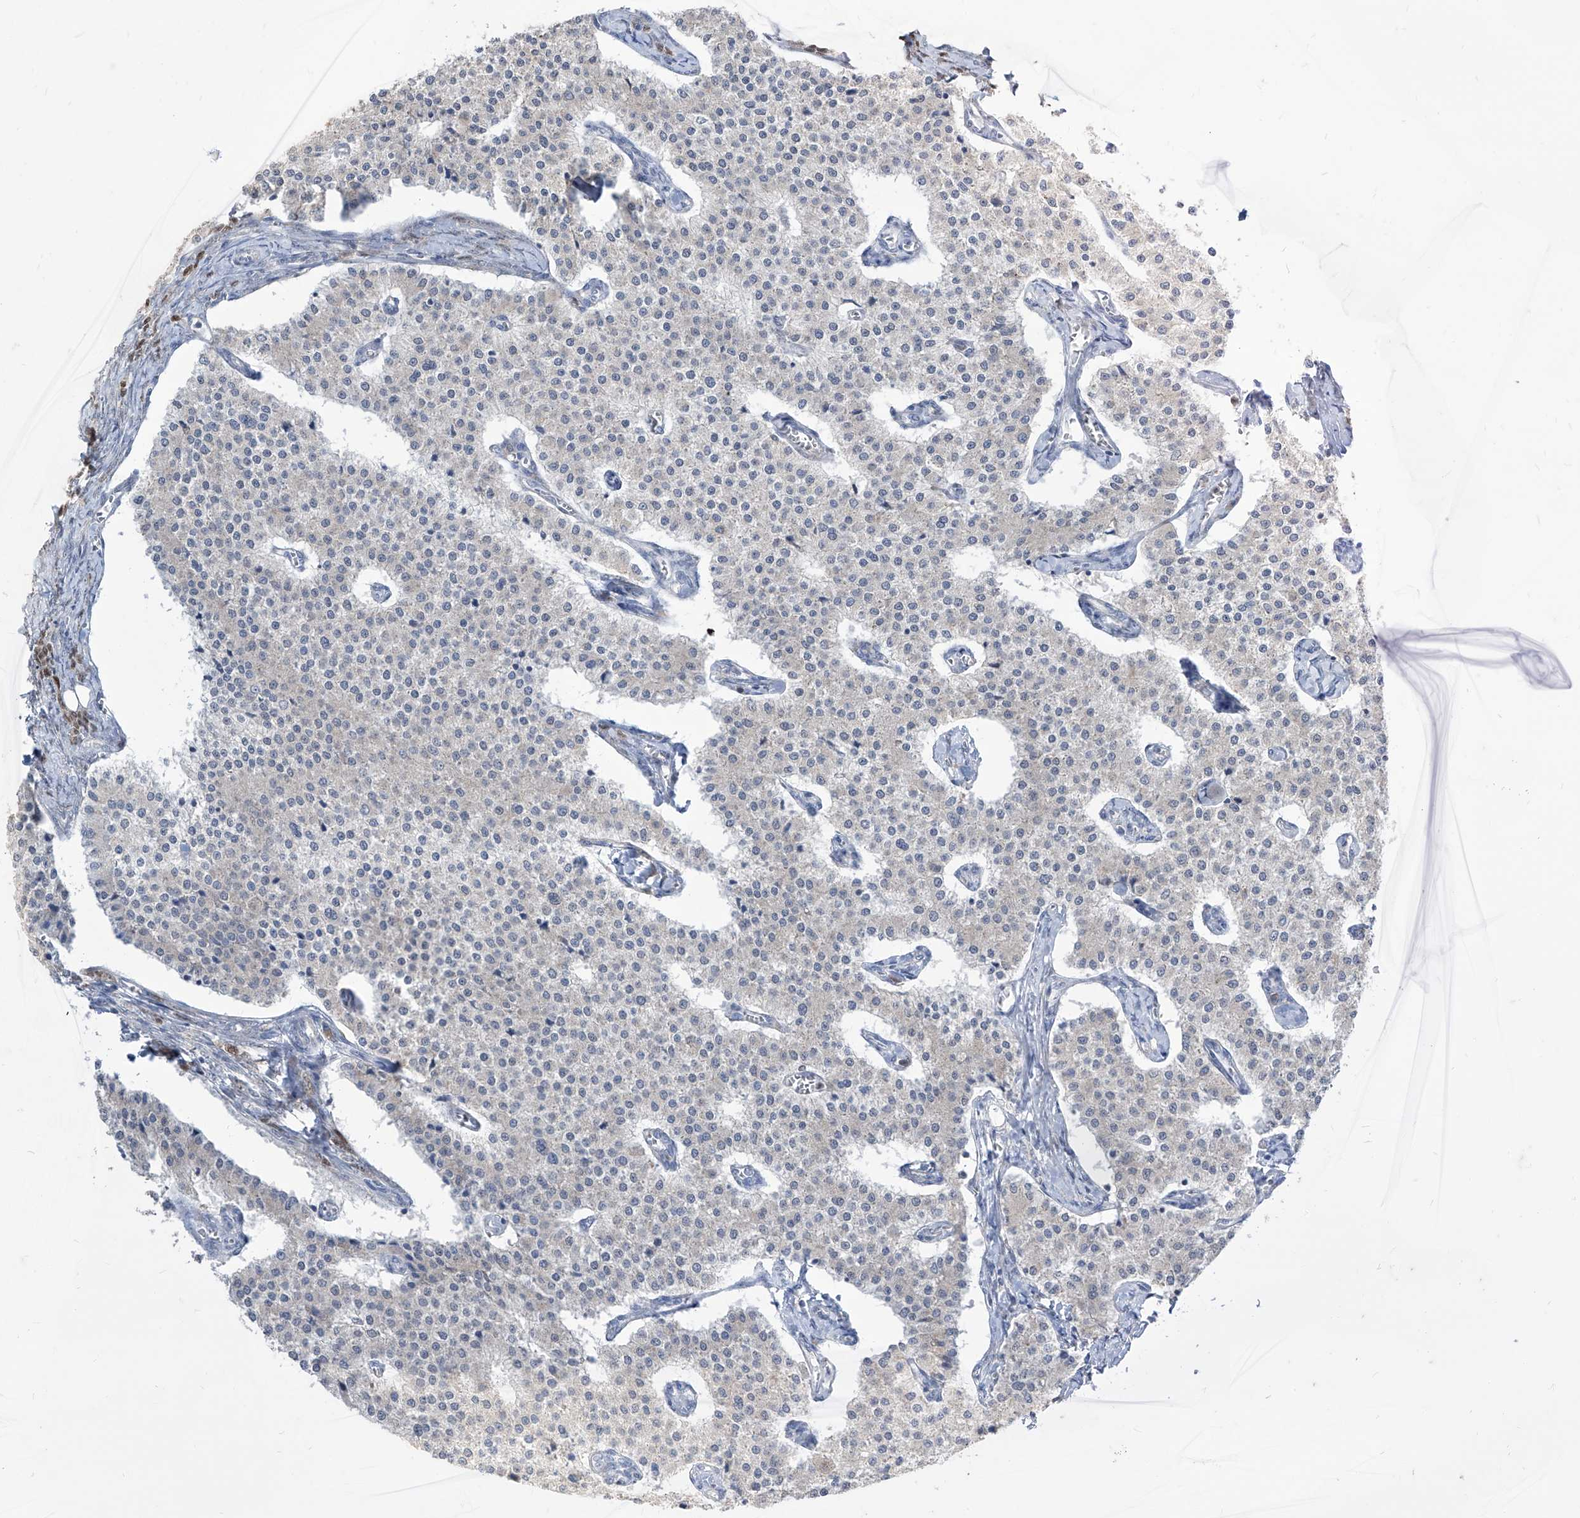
{"staining": {"intensity": "negative", "quantity": "none", "location": "none"}, "tissue": "carcinoid", "cell_type": "Tumor cells", "image_type": "cancer", "snomed": [{"axis": "morphology", "description": "Carcinoid, malignant, NOS"}, {"axis": "topography", "description": "Colon"}], "caption": "Immunohistochemistry of carcinoid exhibits no expression in tumor cells.", "gene": "BROX", "patient": {"sex": "female", "age": 52}}